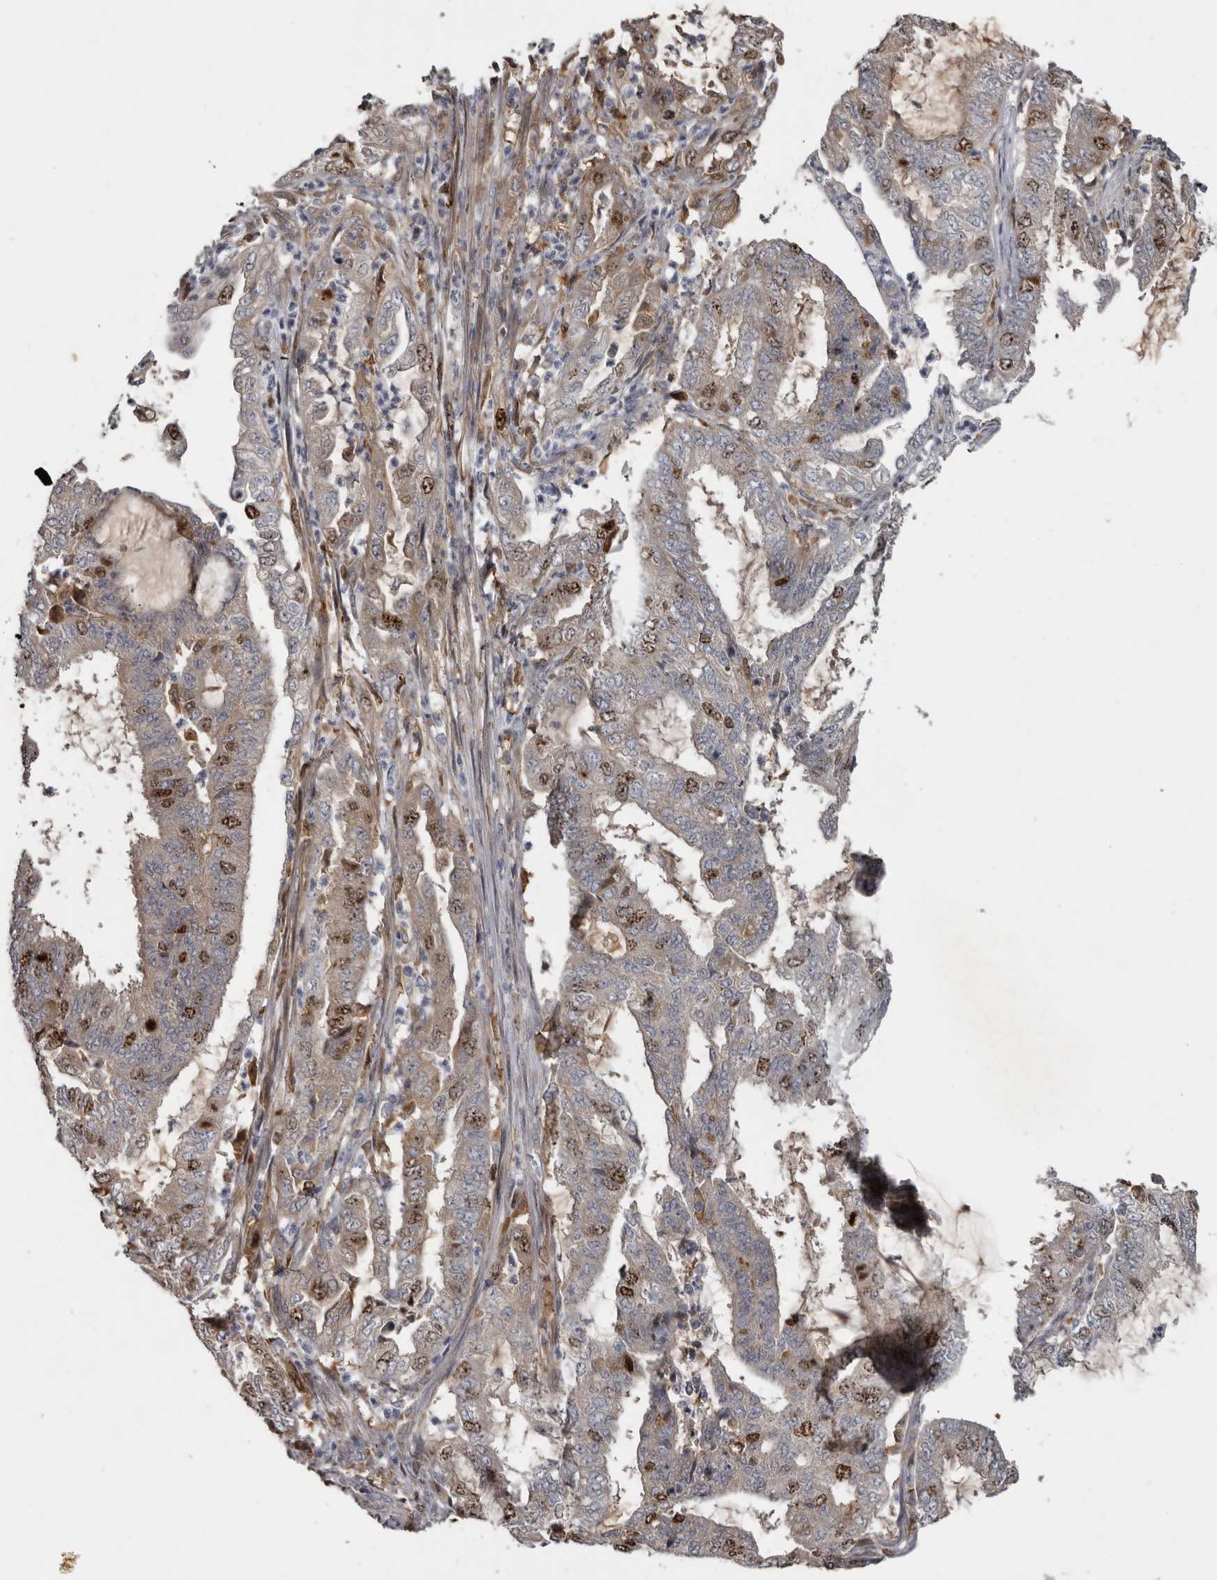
{"staining": {"intensity": "moderate", "quantity": "25%-75%", "location": "nuclear"}, "tissue": "endometrial cancer", "cell_type": "Tumor cells", "image_type": "cancer", "snomed": [{"axis": "morphology", "description": "Adenocarcinoma, NOS"}, {"axis": "topography", "description": "Endometrium"}], "caption": "Protein analysis of endometrial cancer (adenocarcinoma) tissue demonstrates moderate nuclear staining in about 25%-75% of tumor cells.", "gene": "CDCA8", "patient": {"sex": "female", "age": 49}}